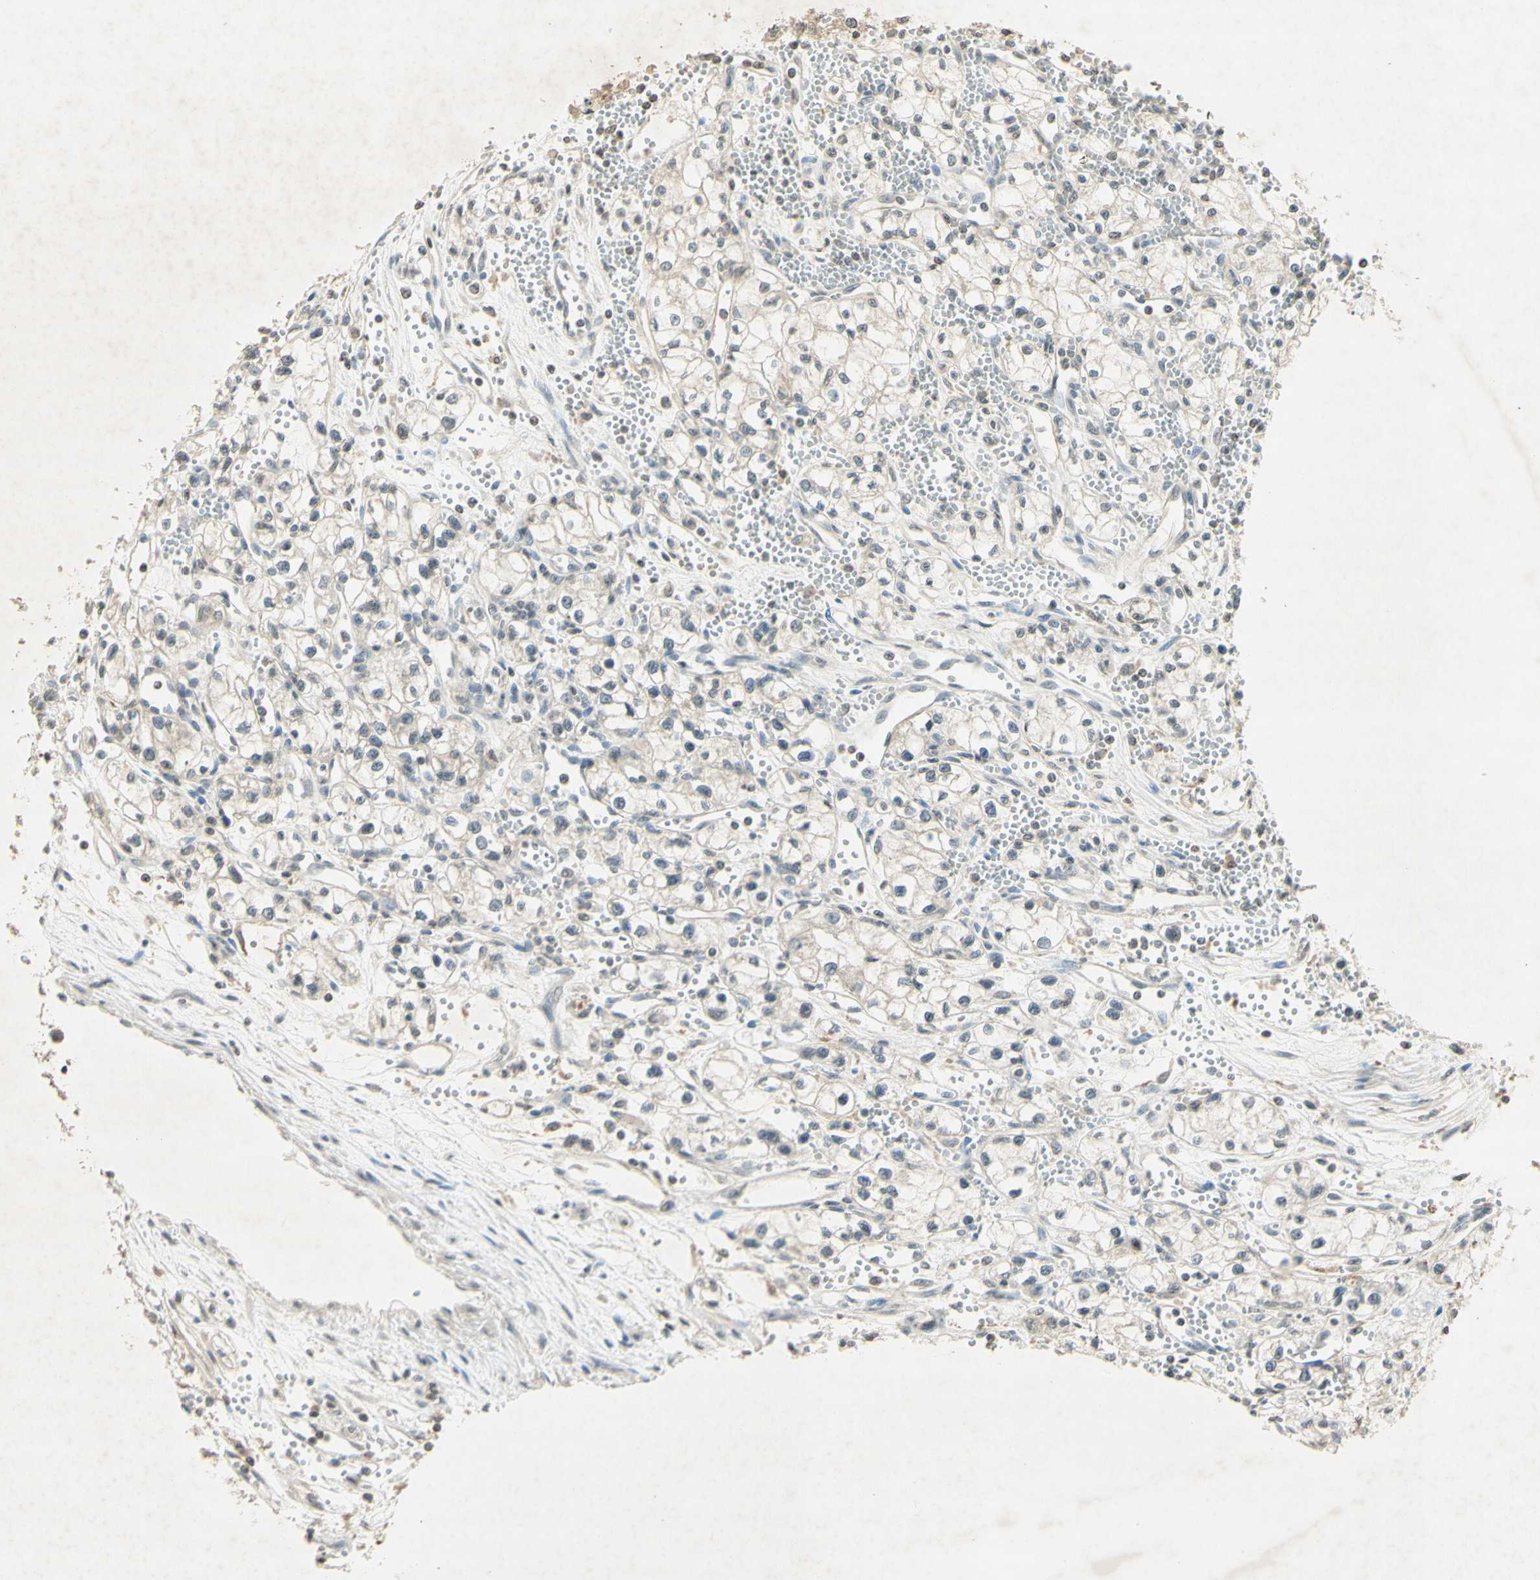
{"staining": {"intensity": "negative", "quantity": "none", "location": "none"}, "tissue": "renal cancer", "cell_type": "Tumor cells", "image_type": "cancer", "snomed": [{"axis": "morphology", "description": "Normal tissue, NOS"}, {"axis": "morphology", "description": "Adenocarcinoma, NOS"}, {"axis": "topography", "description": "Kidney"}], "caption": "Adenocarcinoma (renal) was stained to show a protein in brown. There is no significant expression in tumor cells.", "gene": "GLI1", "patient": {"sex": "male", "age": 59}}